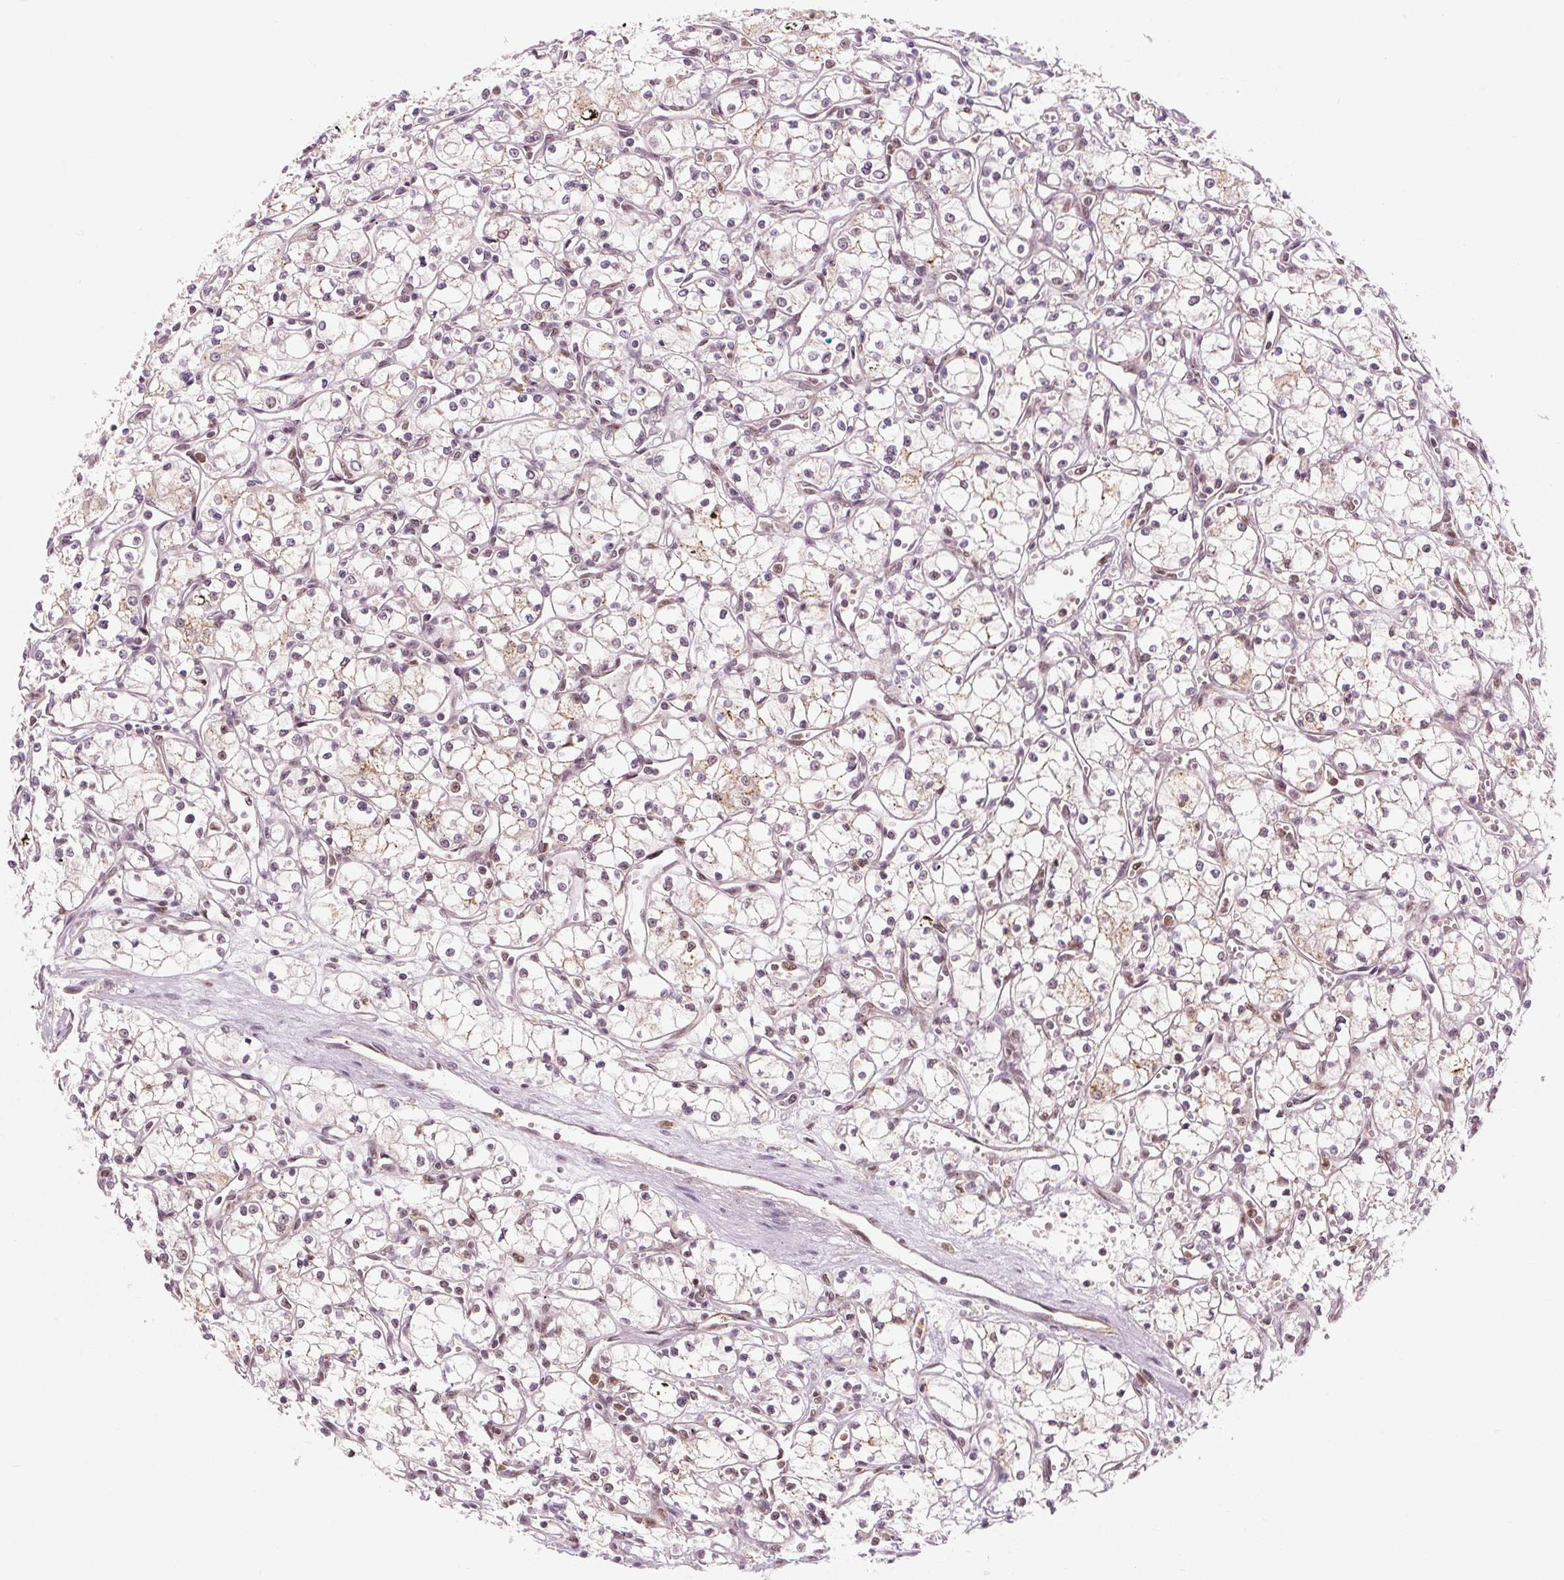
{"staining": {"intensity": "weak", "quantity": "25%-75%", "location": "cytoplasmic/membranous"}, "tissue": "renal cancer", "cell_type": "Tumor cells", "image_type": "cancer", "snomed": [{"axis": "morphology", "description": "Adenocarcinoma, NOS"}, {"axis": "topography", "description": "Kidney"}], "caption": "Weak cytoplasmic/membranous protein staining is identified in approximately 25%-75% of tumor cells in renal cancer. (Stains: DAB in brown, nuclei in blue, Microscopy: brightfield microscopy at high magnification).", "gene": "CSTF1", "patient": {"sex": "male", "age": 59}}